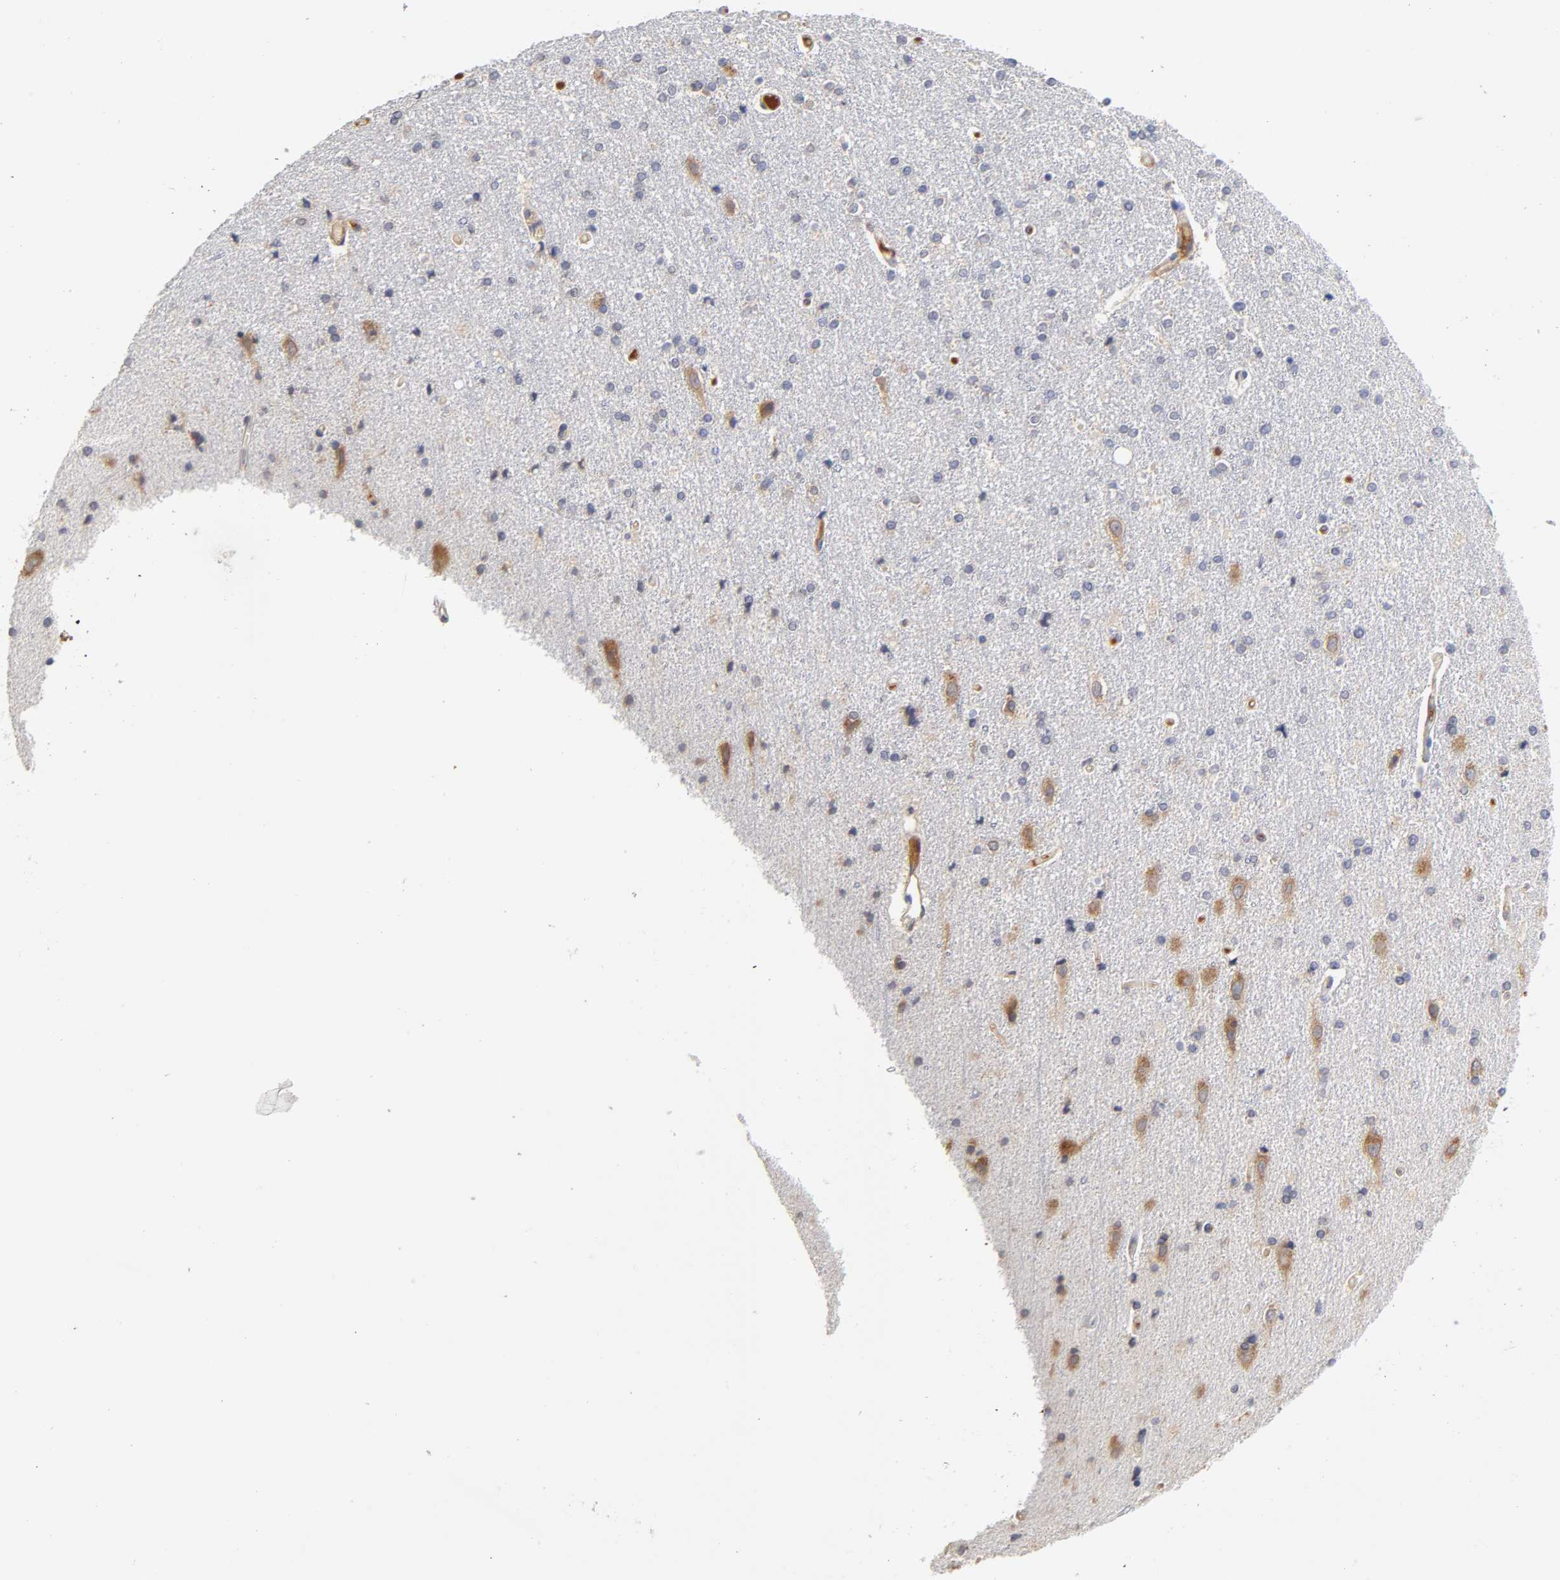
{"staining": {"intensity": "moderate", "quantity": "<25%", "location": "cytoplasmic/membranous"}, "tissue": "caudate", "cell_type": "Glial cells", "image_type": "normal", "snomed": [{"axis": "morphology", "description": "Normal tissue, NOS"}, {"axis": "topography", "description": "Lateral ventricle wall"}], "caption": "Protein staining displays moderate cytoplasmic/membranous staining in approximately <25% of glial cells in benign caudate. (Brightfield microscopy of DAB IHC at high magnification).", "gene": "RPS29", "patient": {"sex": "female", "age": 54}}